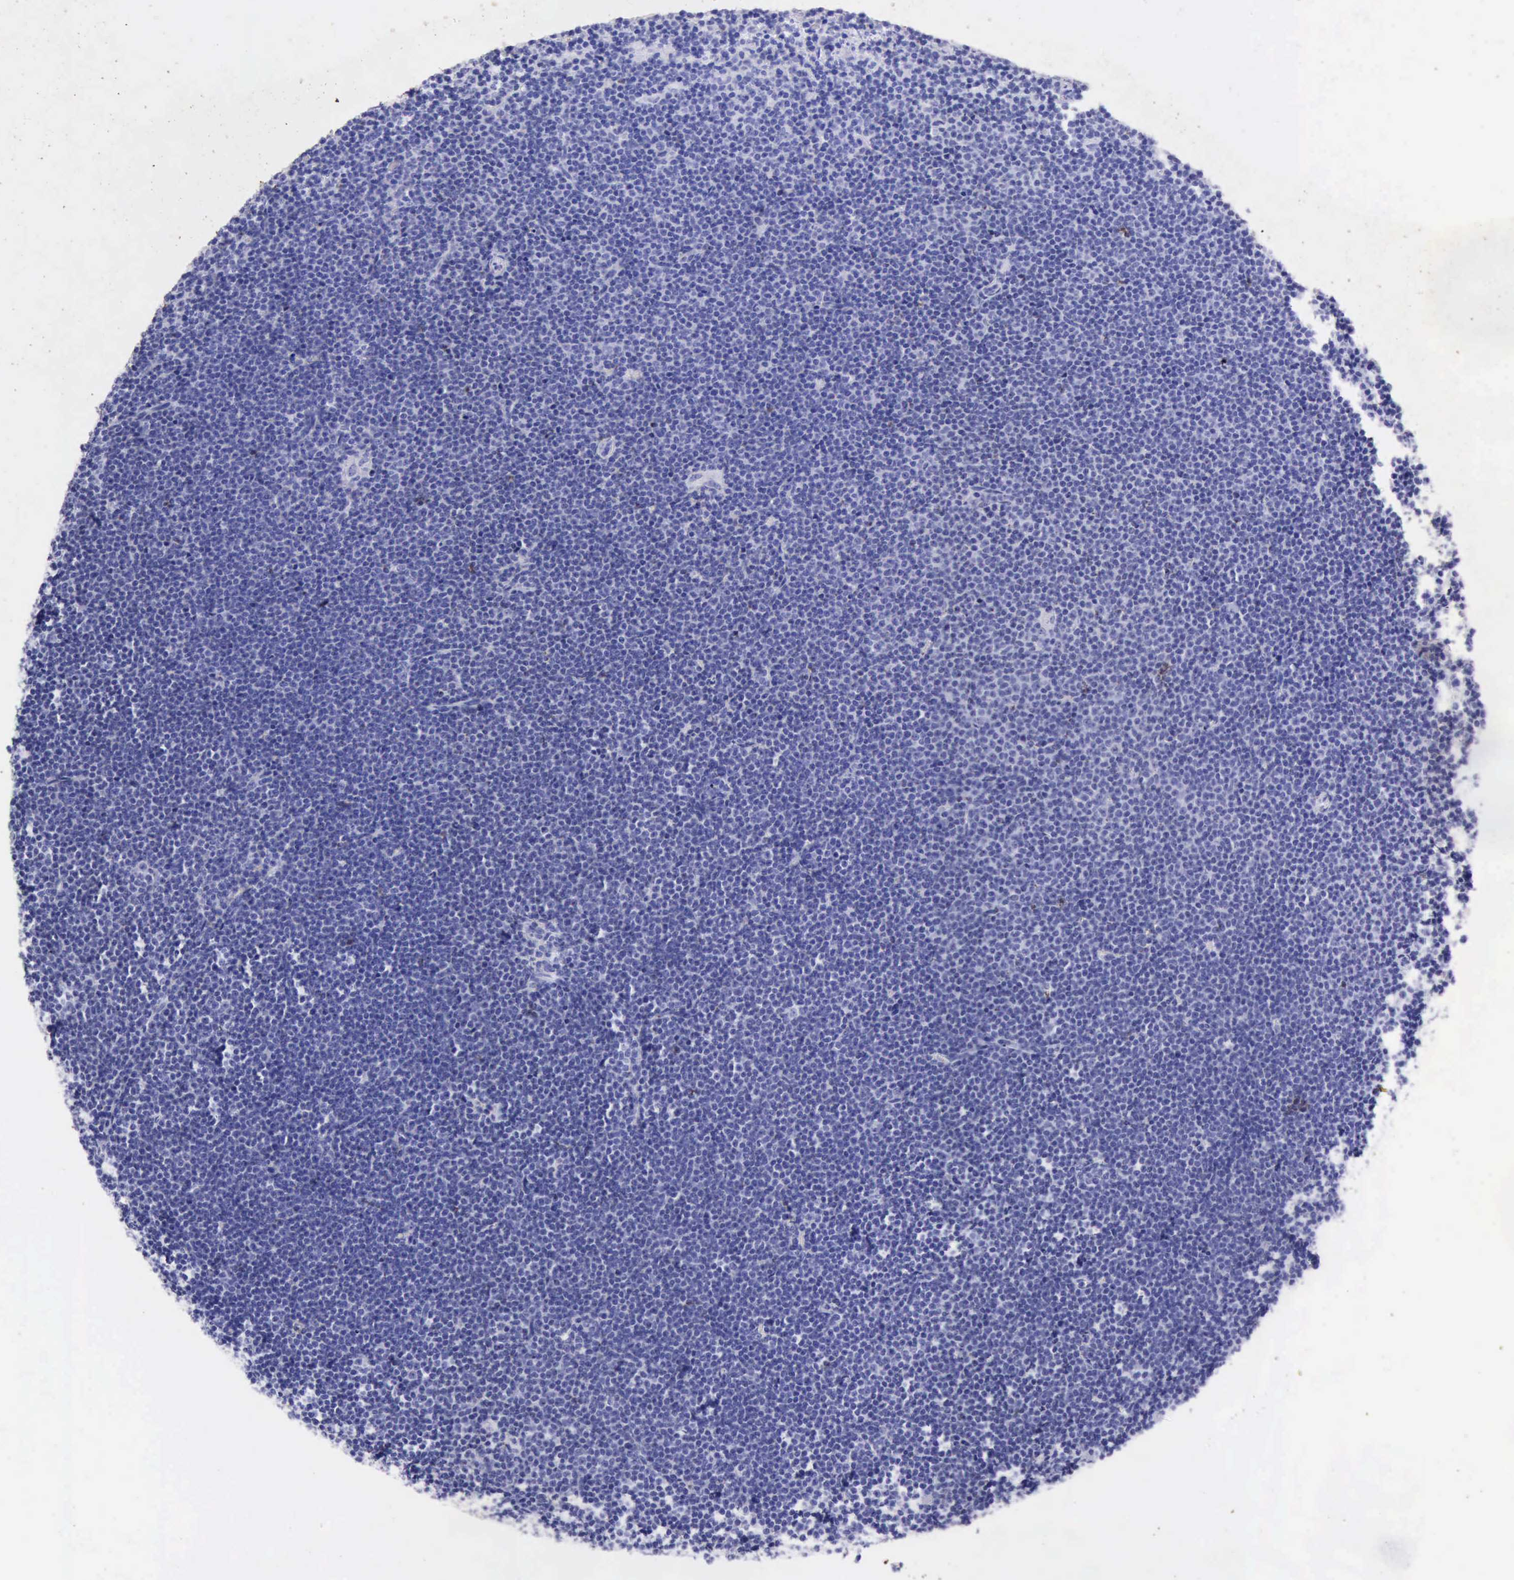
{"staining": {"intensity": "negative", "quantity": "none", "location": "none"}, "tissue": "lymphoma", "cell_type": "Tumor cells", "image_type": "cancer", "snomed": [{"axis": "morphology", "description": "Malignant lymphoma, non-Hodgkin's type, Low grade"}, {"axis": "topography", "description": "Lymph node"}], "caption": "Image shows no protein expression in tumor cells of low-grade malignant lymphoma, non-Hodgkin's type tissue.", "gene": "KRT8", "patient": {"sex": "female", "age": 69}}